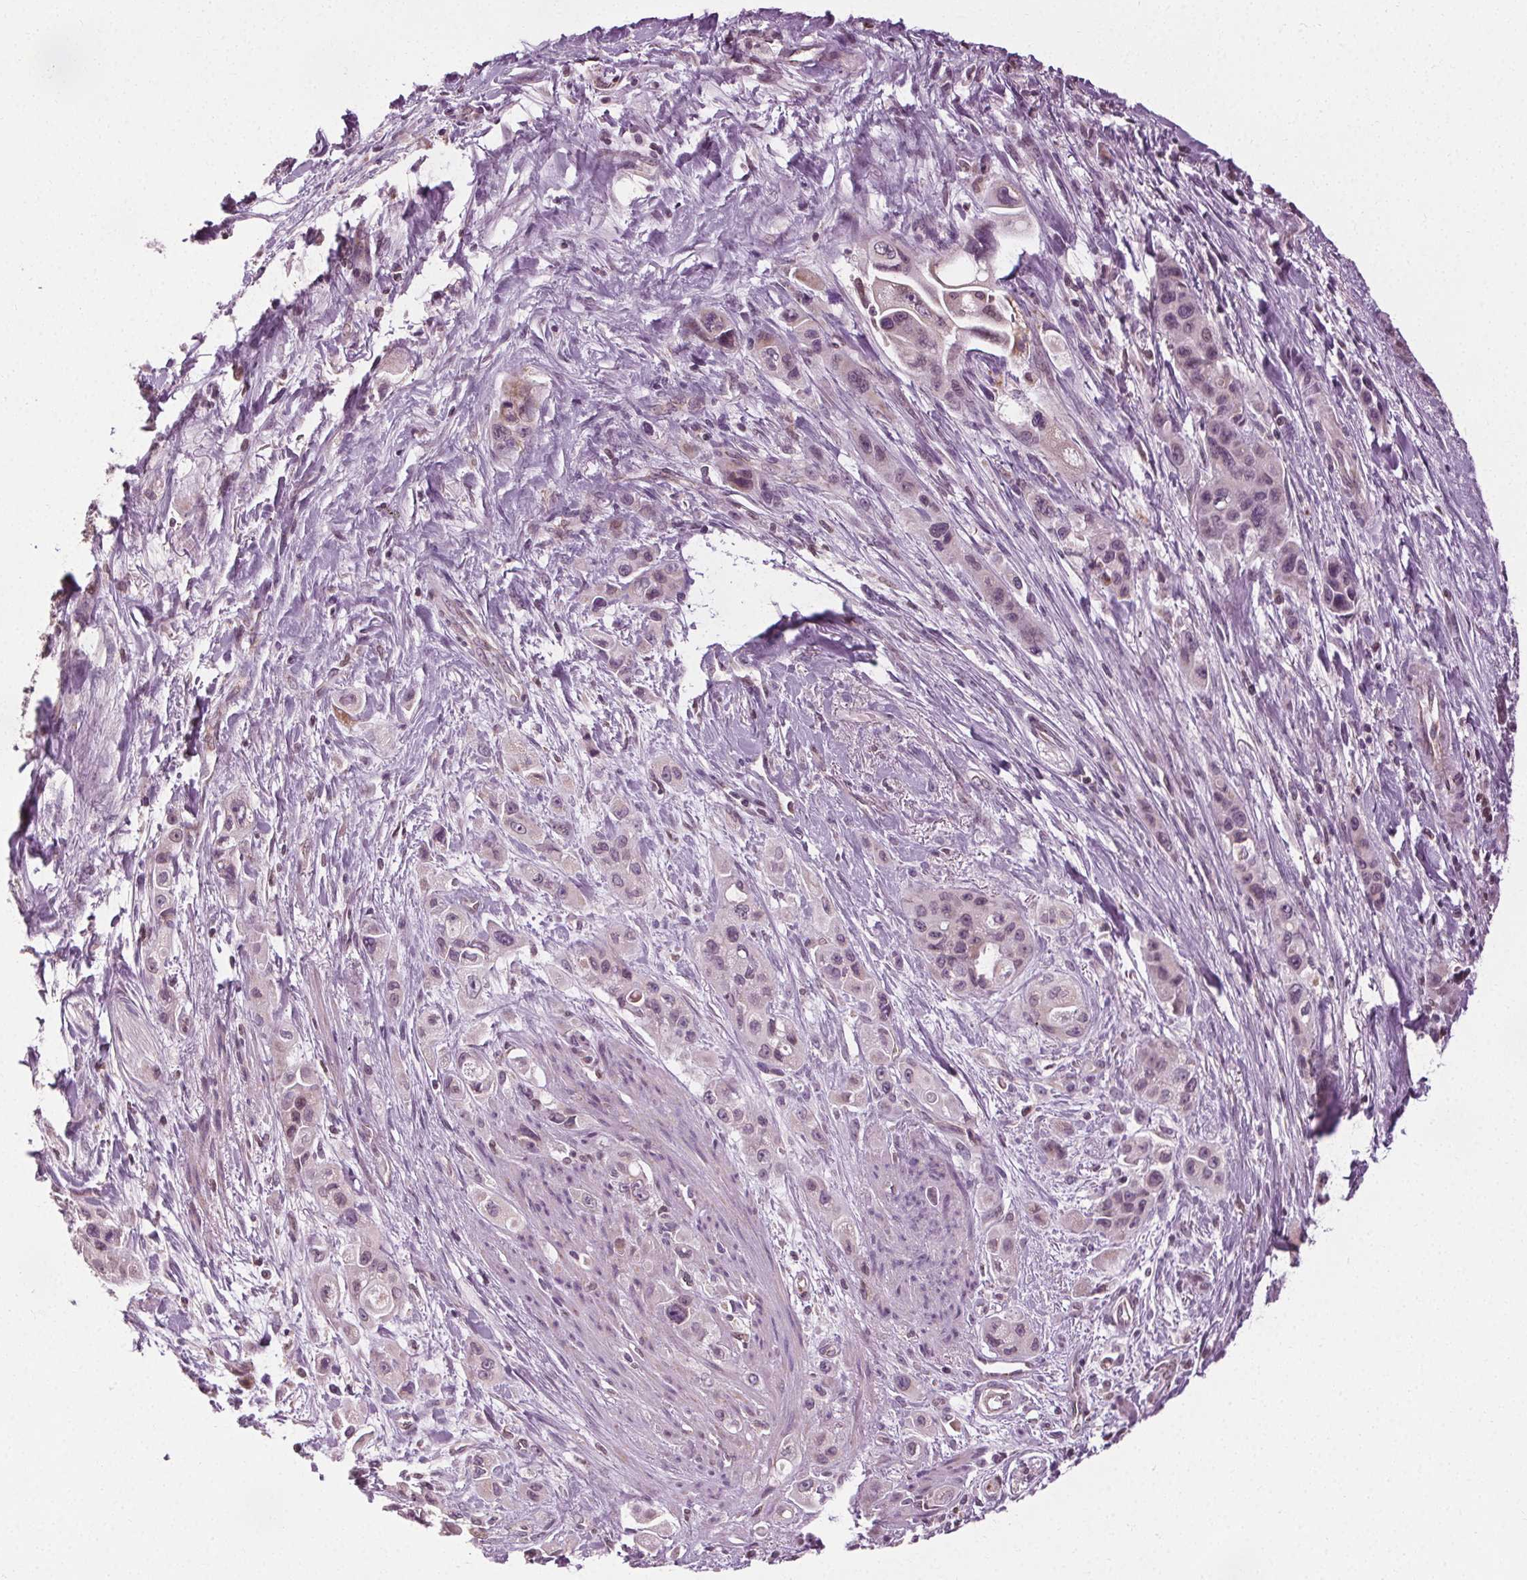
{"staining": {"intensity": "negative", "quantity": "none", "location": "none"}, "tissue": "pancreatic cancer", "cell_type": "Tumor cells", "image_type": "cancer", "snomed": [{"axis": "morphology", "description": "Adenocarcinoma, NOS"}, {"axis": "topography", "description": "Pancreas"}], "caption": "The photomicrograph shows no staining of tumor cells in pancreatic cancer.", "gene": "LFNG", "patient": {"sex": "female", "age": 66}}